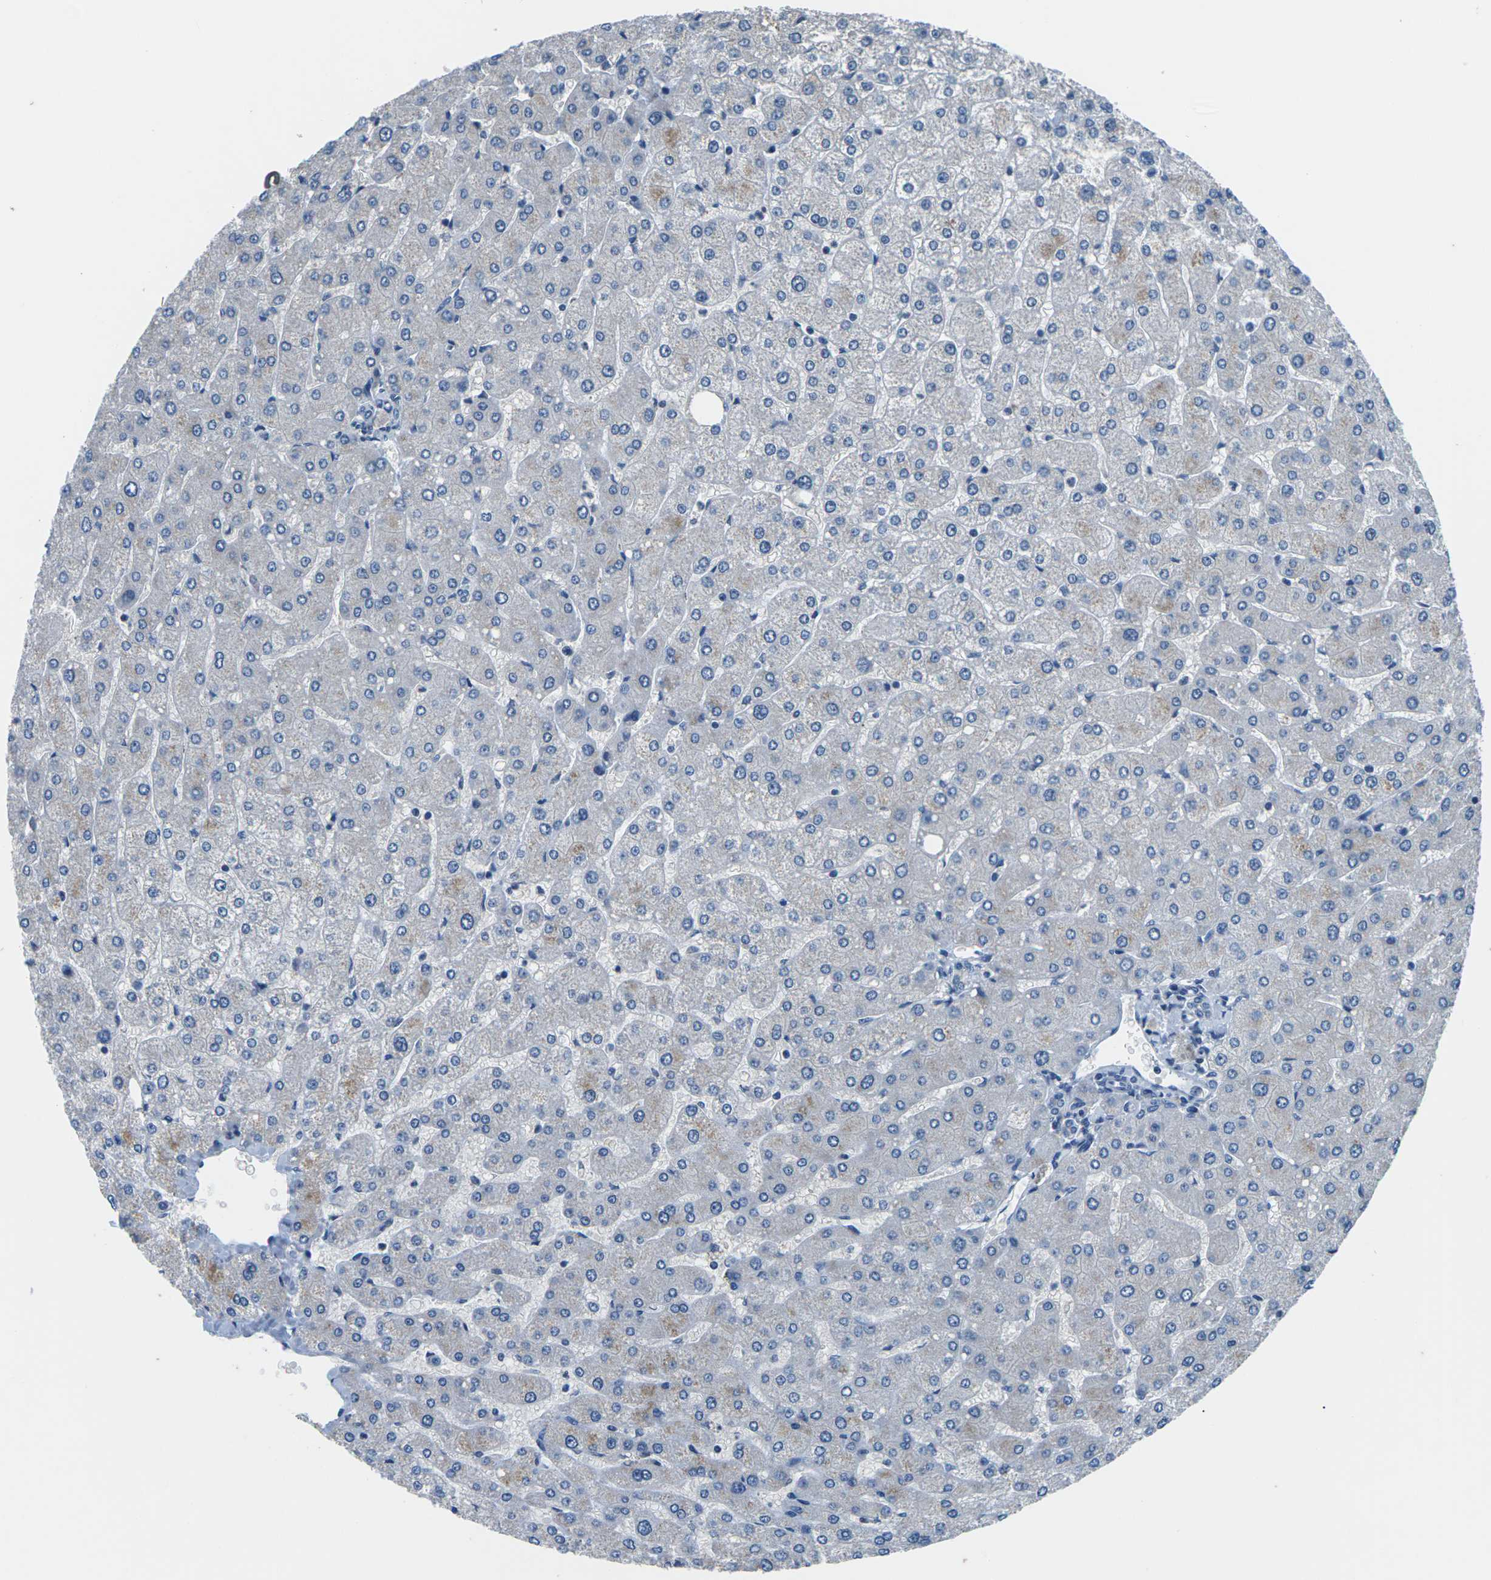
{"staining": {"intensity": "negative", "quantity": "none", "location": "none"}, "tissue": "liver", "cell_type": "Cholangiocytes", "image_type": "normal", "snomed": [{"axis": "morphology", "description": "Normal tissue, NOS"}, {"axis": "topography", "description": "Liver"}], "caption": "Liver was stained to show a protein in brown. There is no significant staining in cholangiocytes. (Stains: DAB IHC with hematoxylin counter stain, Microscopy: brightfield microscopy at high magnification).", "gene": "UMOD", "patient": {"sex": "male", "age": 55}}